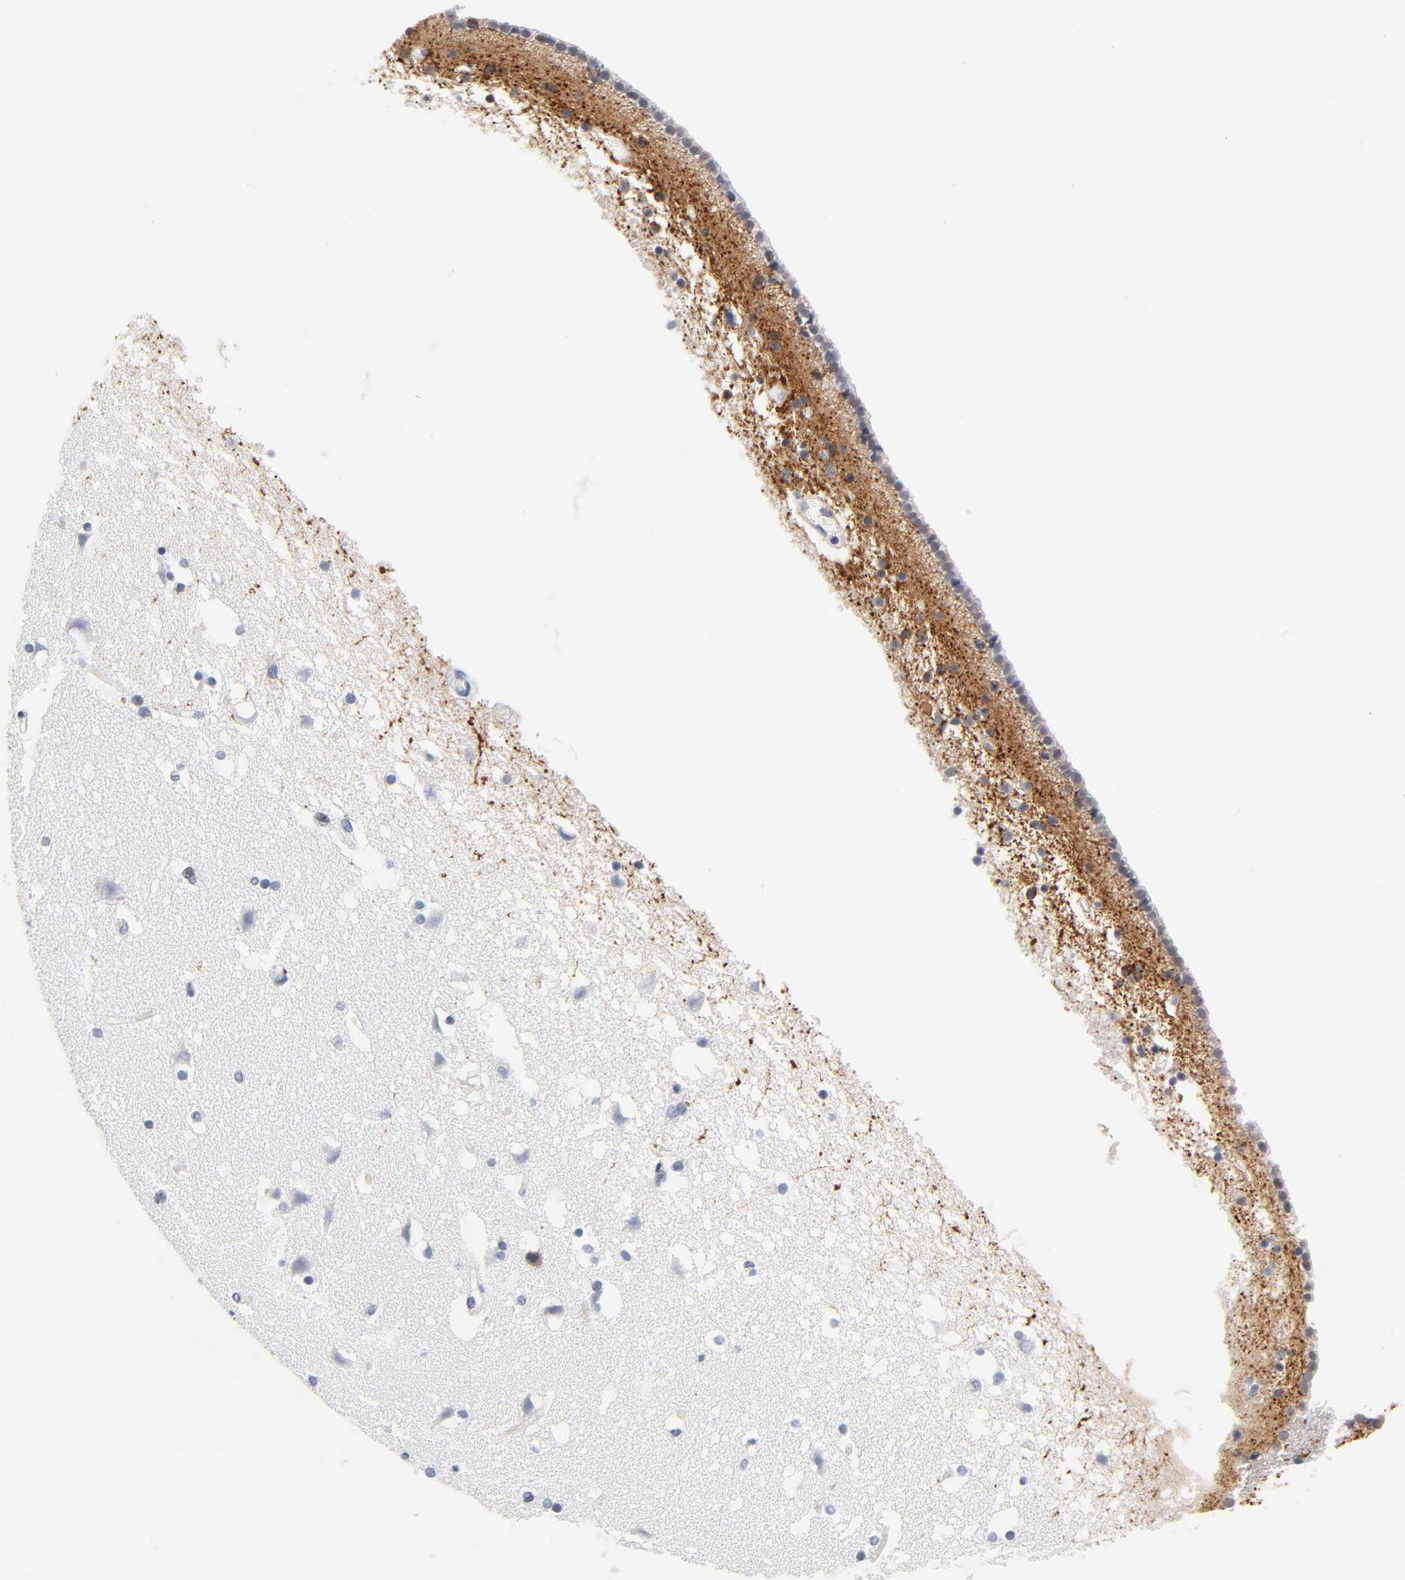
{"staining": {"intensity": "weak", "quantity": "25%-75%", "location": "cytoplasmic/membranous"}, "tissue": "caudate", "cell_type": "Glial cells", "image_type": "normal", "snomed": [{"axis": "morphology", "description": "Normal tissue, NOS"}, {"axis": "topography", "description": "Lateral ventricle wall"}], "caption": "High-power microscopy captured an immunohistochemistry photomicrograph of unremarkable caudate, revealing weak cytoplasmic/membranous expression in approximately 25%-75% of glial cells.", "gene": "KCNK13", "patient": {"sex": "male", "age": 45}}